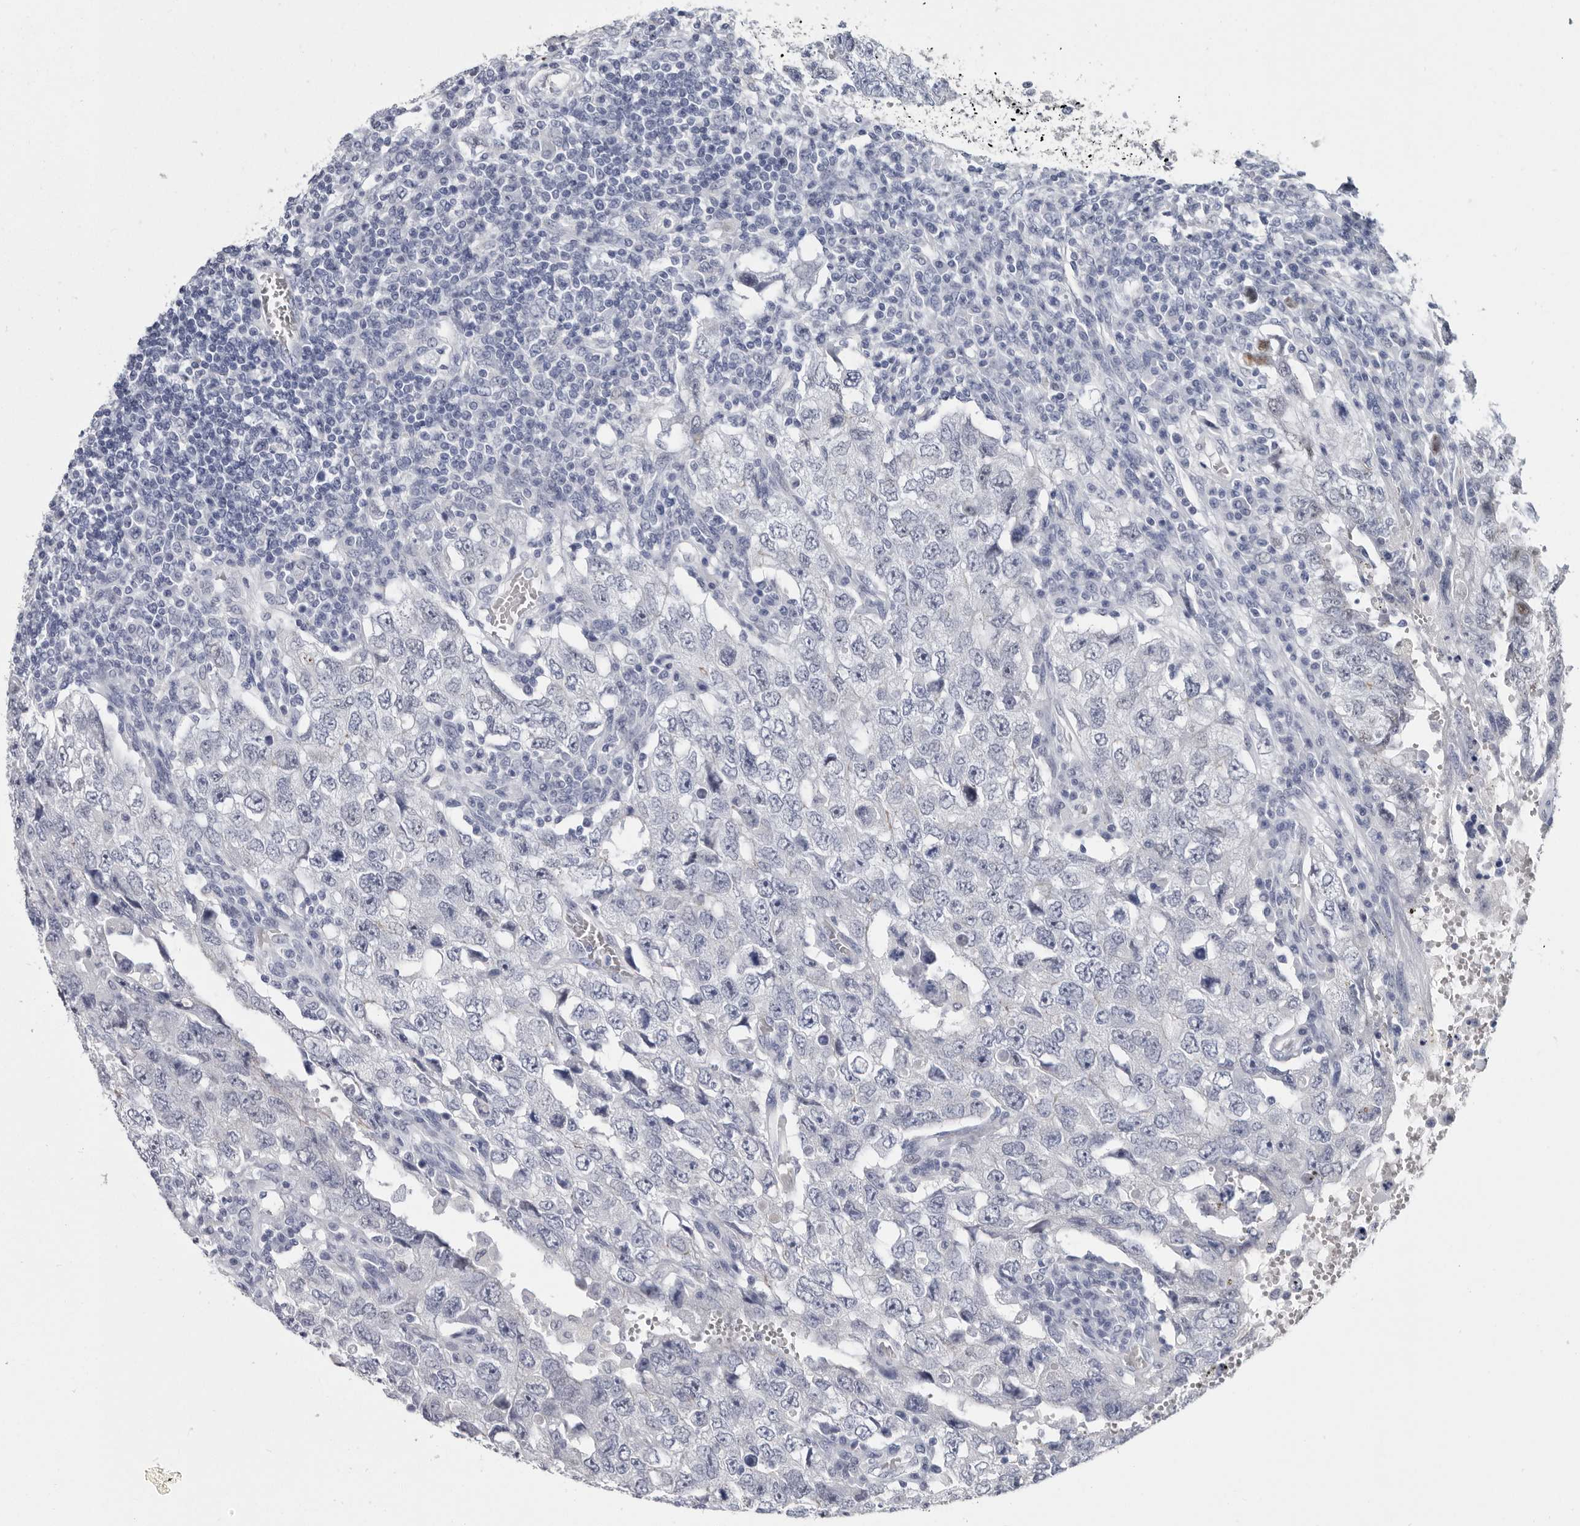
{"staining": {"intensity": "negative", "quantity": "none", "location": "none"}, "tissue": "testis cancer", "cell_type": "Tumor cells", "image_type": "cancer", "snomed": [{"axis": "morphology", "description": "Carcinoma, Embryonal, NOS"}, {"axis": "topography", "description": "Testis"}], "caption": "High power microscopy histopathology image of an immunohistochemistry (IHC) histopathology image of embryonal carcinoma (testis), revealing no significant expression in tumor cells.", "gene": "WRAP73", "patient": {"sex": "male", "age": 26}}